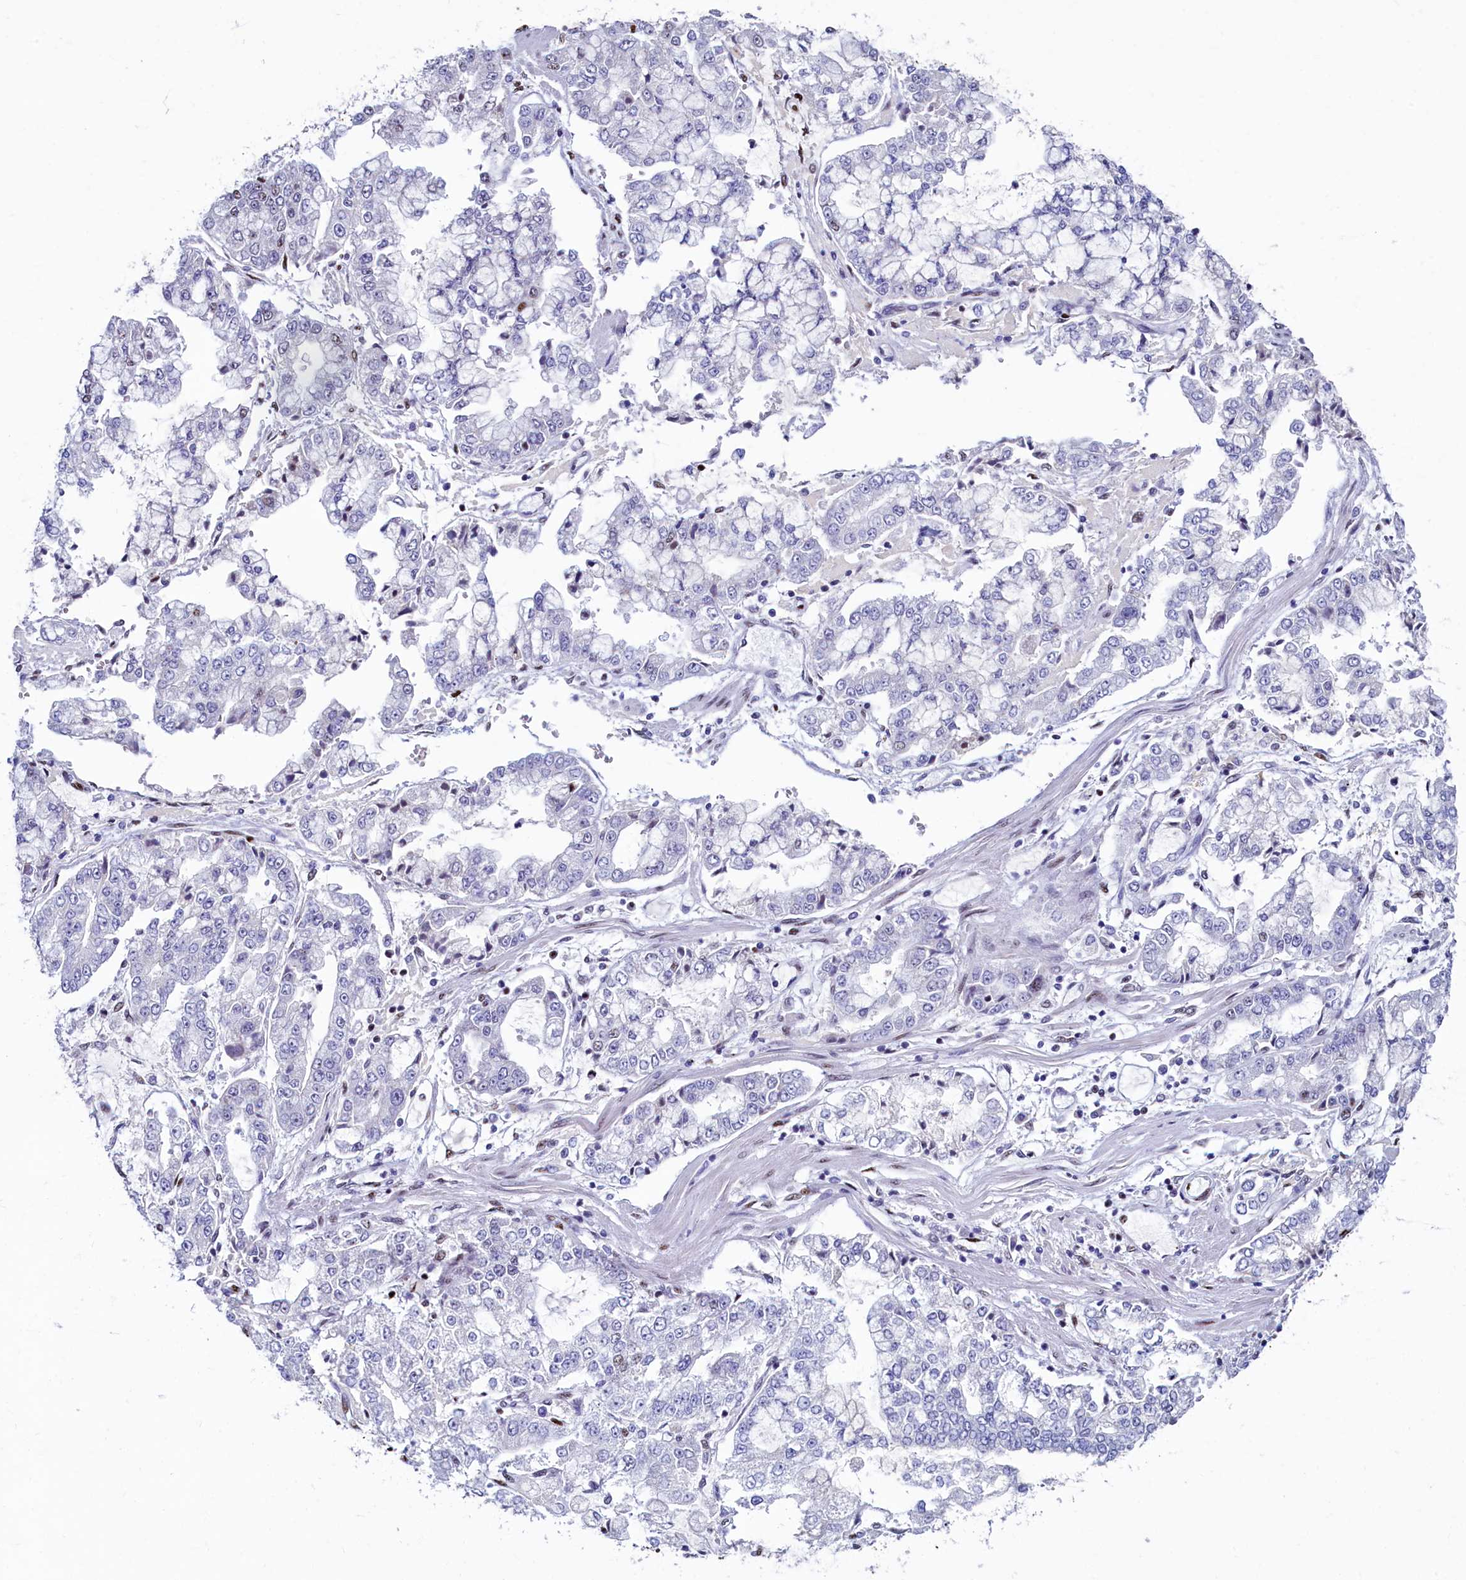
{"staining": {"intensity": "moderate", "quantity": "<25%", "location": "nuclear"}, "tissue": "stomach cancer", "cell_type": "Tumor cells", "image_type": "cancer", "snomed": [{"axis": "morphology", "description": "Adenocarcinoma, NOS"}, {"axis": "topography", "description": "Stomach"}], "caption": "A photomicrograph of adenocarcinoma (stomach) stained for a protein displays moderate nuclear brown staining in tumor cells.", "gene": "SRRM2", "patient": {"sex": "male", "age": 76}}